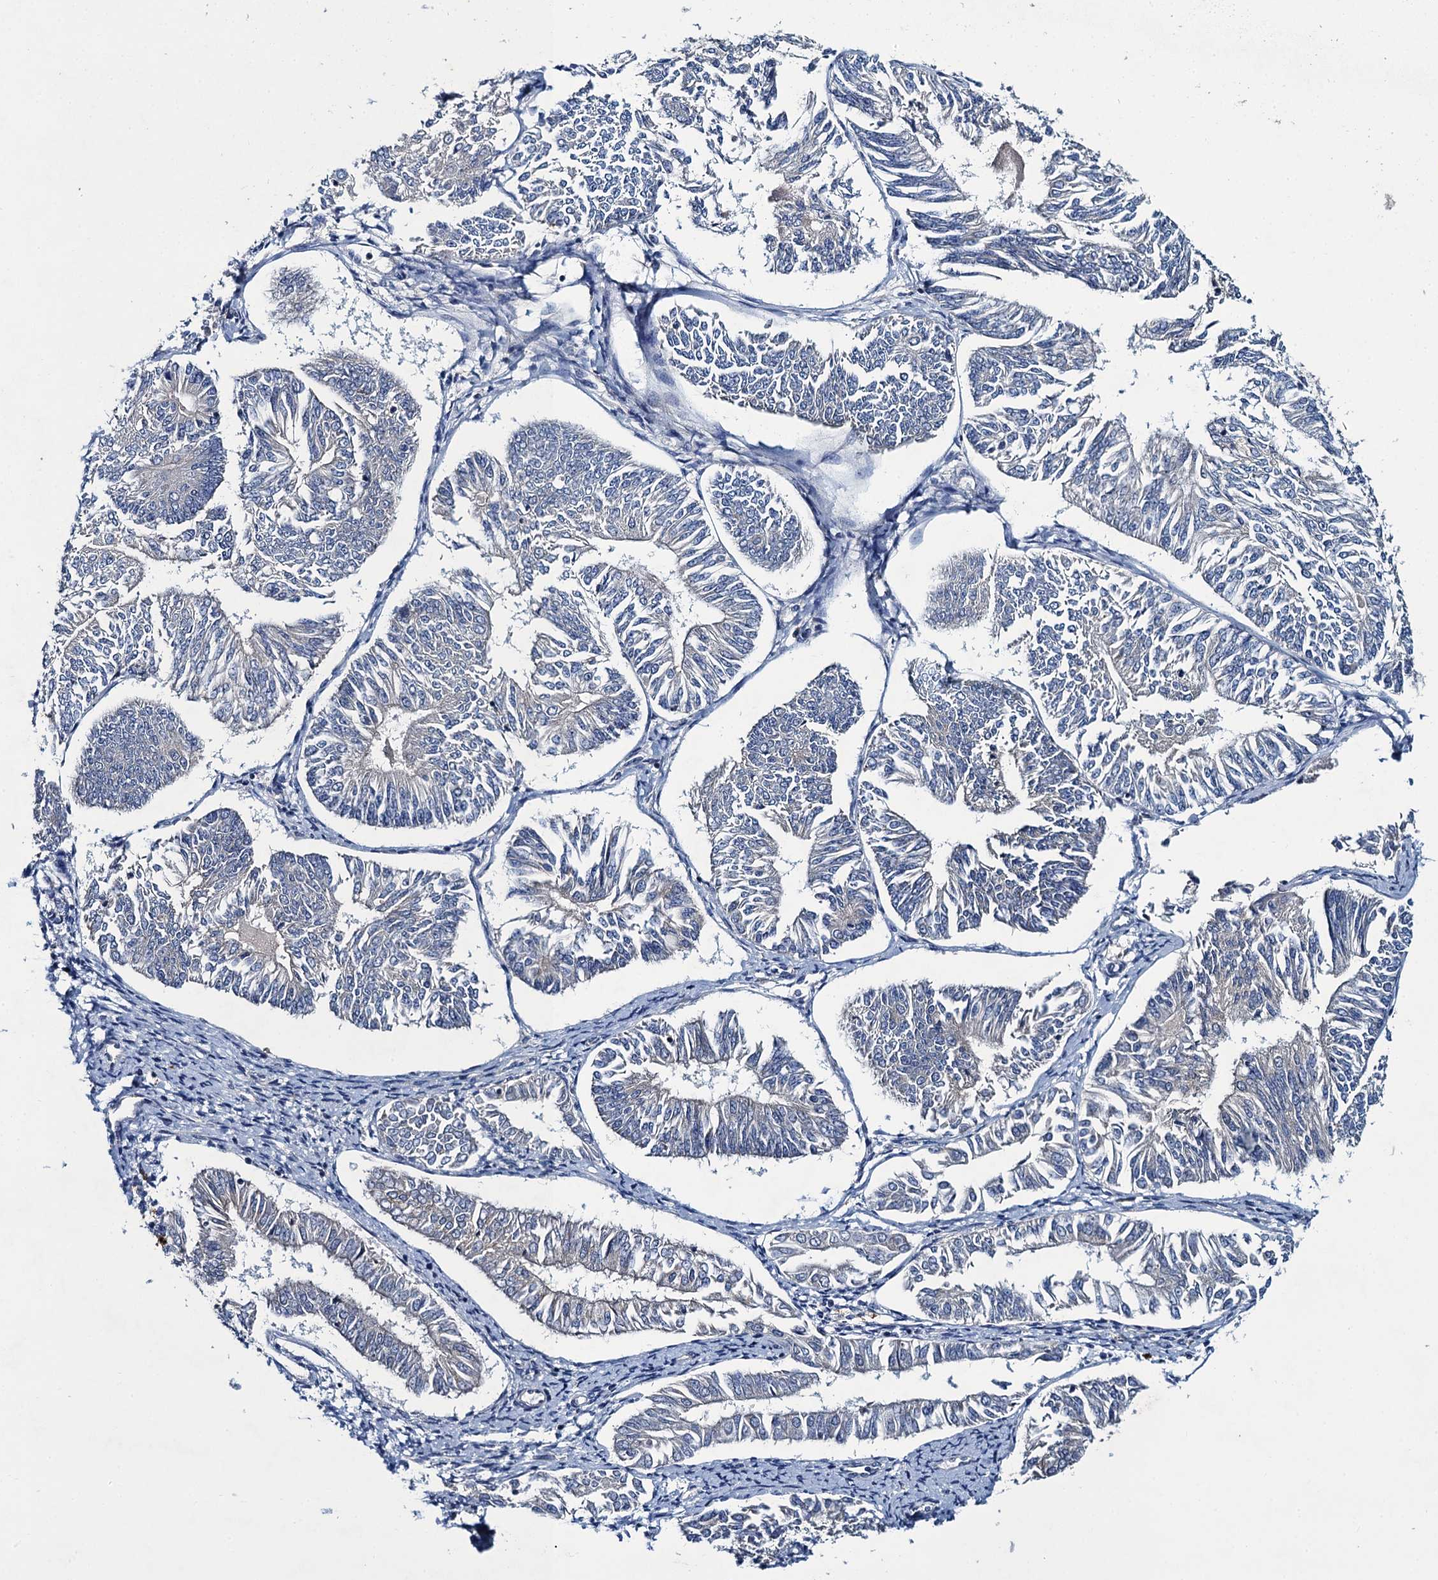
{"staining": {"intensity": "negative", "quantity": "none", "location": "none"}, "tissue": "endometrial cancer", "cell_type": "Tumor cells", "image_type": "cancer", "snomed": [{"axis": "morphology", "description": "Adenocarcinoma, NOS"}, {"axis": "topography", "description": "Endometrium"}], "caption": "Immunohistochemical staining of endometrial cancer shows no significant expression in tumor cells.", "gene": "SNAP29", "patient": {"sex": "female", "age": 58}}